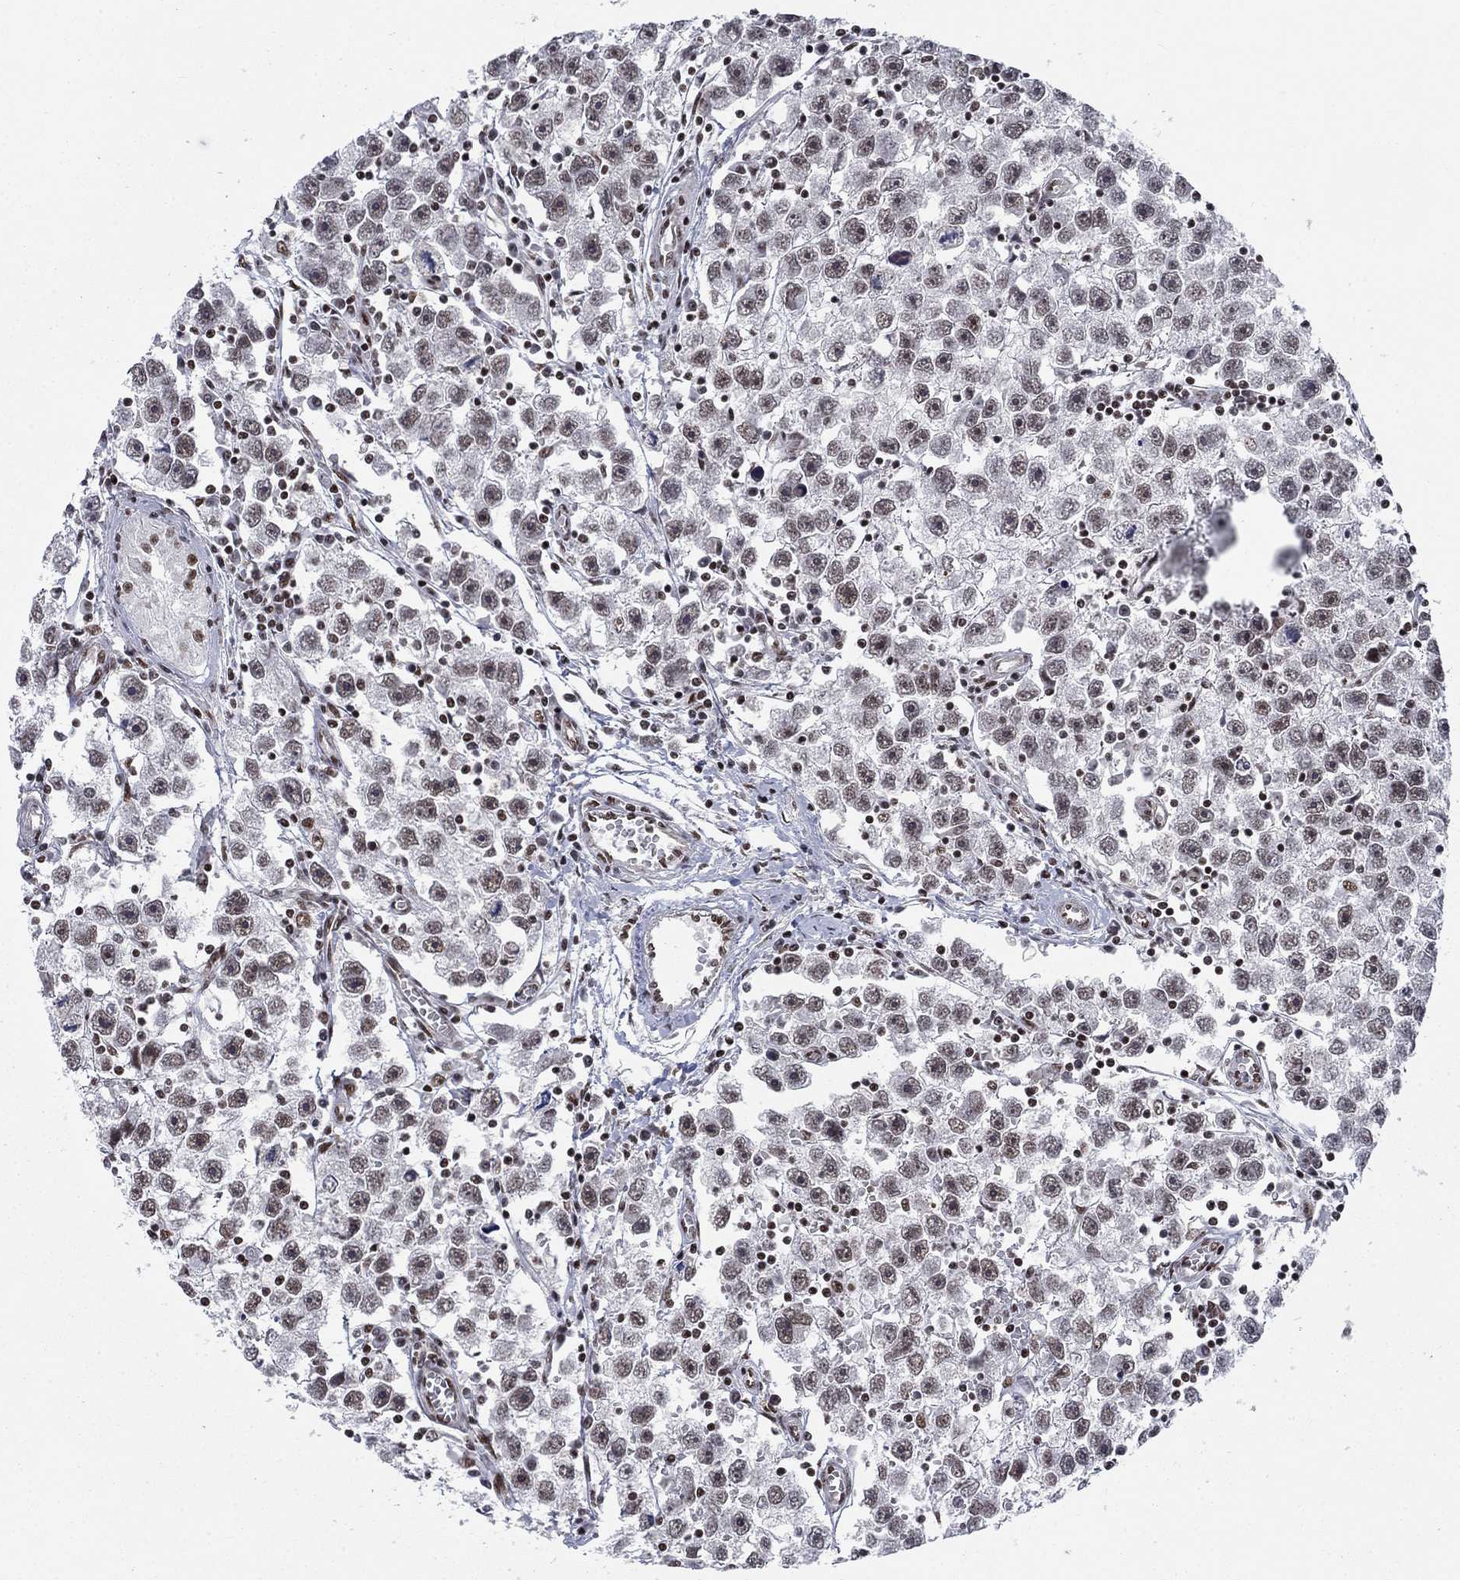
{"staining": {"intensity": "weak", "quantity": "25%-75%", "location": "nuclear"}, "tissue": "testis cancer", "cell_type": "Tumor cells", "image_type": "cancer", "snomed": [{"axis": "morphology", "description": "Seminoma, NOS"}, {"axis": "topography", "description": "Testis"}], "caption": "Protein positivity by immunohistochemistry displays weak nuclear staining in about 25%-75% of tumor cells in seminoma (testis). The staining is performed using DAB brown chromogen to label protein expression. The nuclei are counter-stained blue using hematoxylin.", "gene": "RPRD1B", "patient": {"sex": "male", "age": 30}}